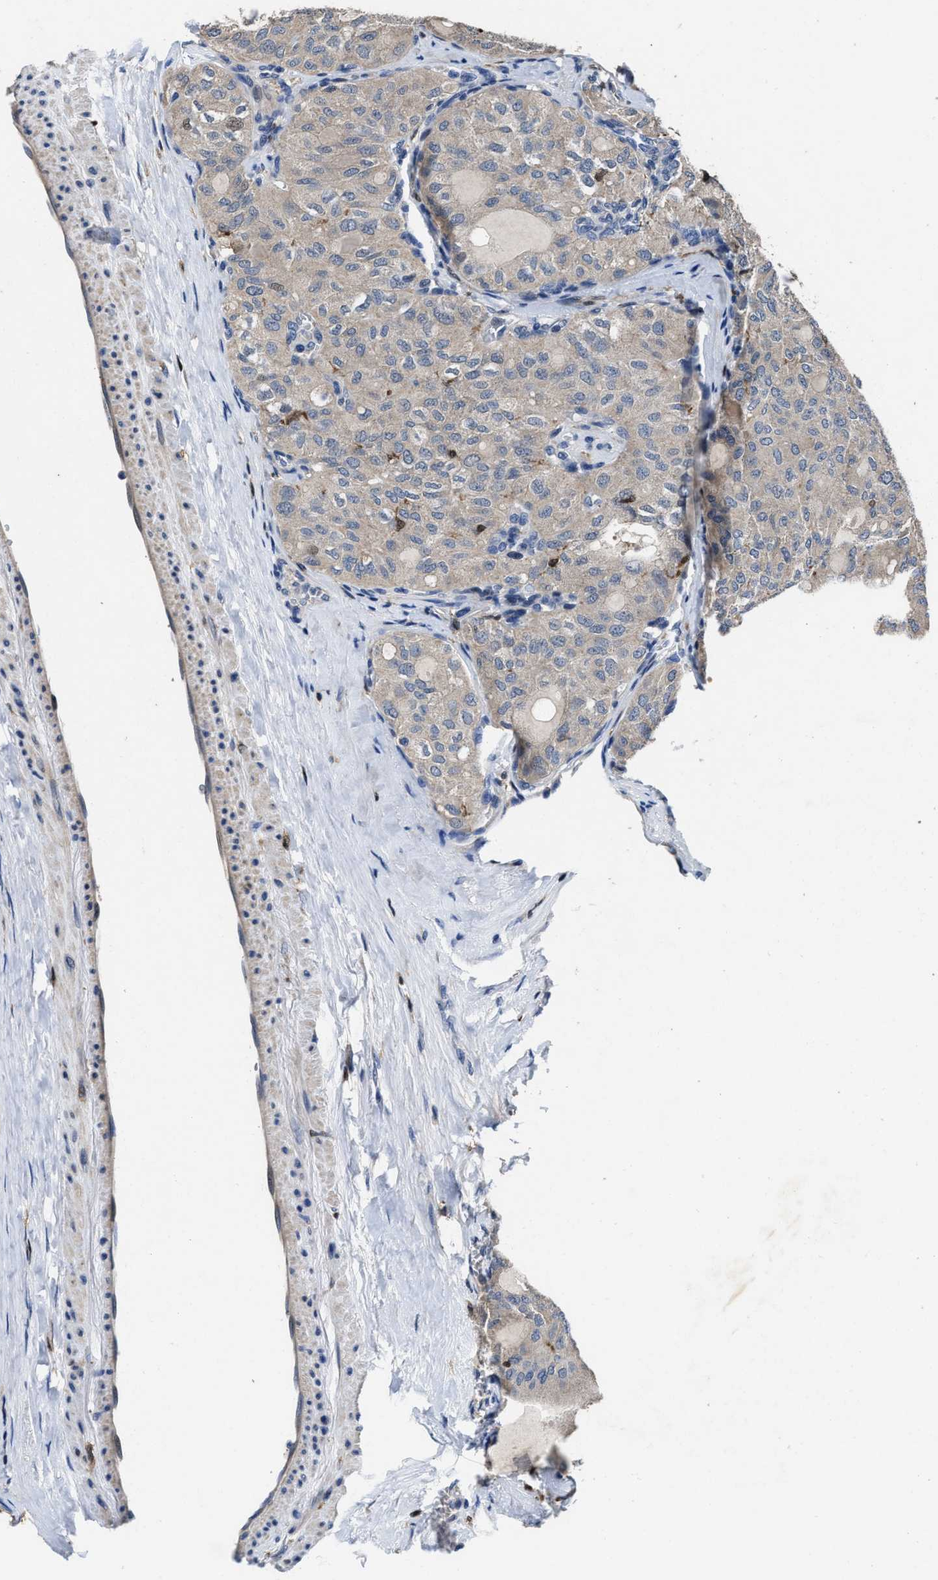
{"staining": {"intensity": "negative", "quantity": "none", "location": "none"}, "tissue": "thyroid cancer", "cell_type": "Tumor cells", "image_type": "cancer", "snomed": [{"axis": "morphology", "description": "Follicular adenoma carcinoma, NOS"}, {"axis": "topography", "description": "Thyroid gland"}], "caption": "Micrograph shows no protein staining in tumor cells of thyroid cancer (follicular adenoma carcinoma) tissue.", "gene": "RGS10", "patient": {"sex": "male", "age": 75}}